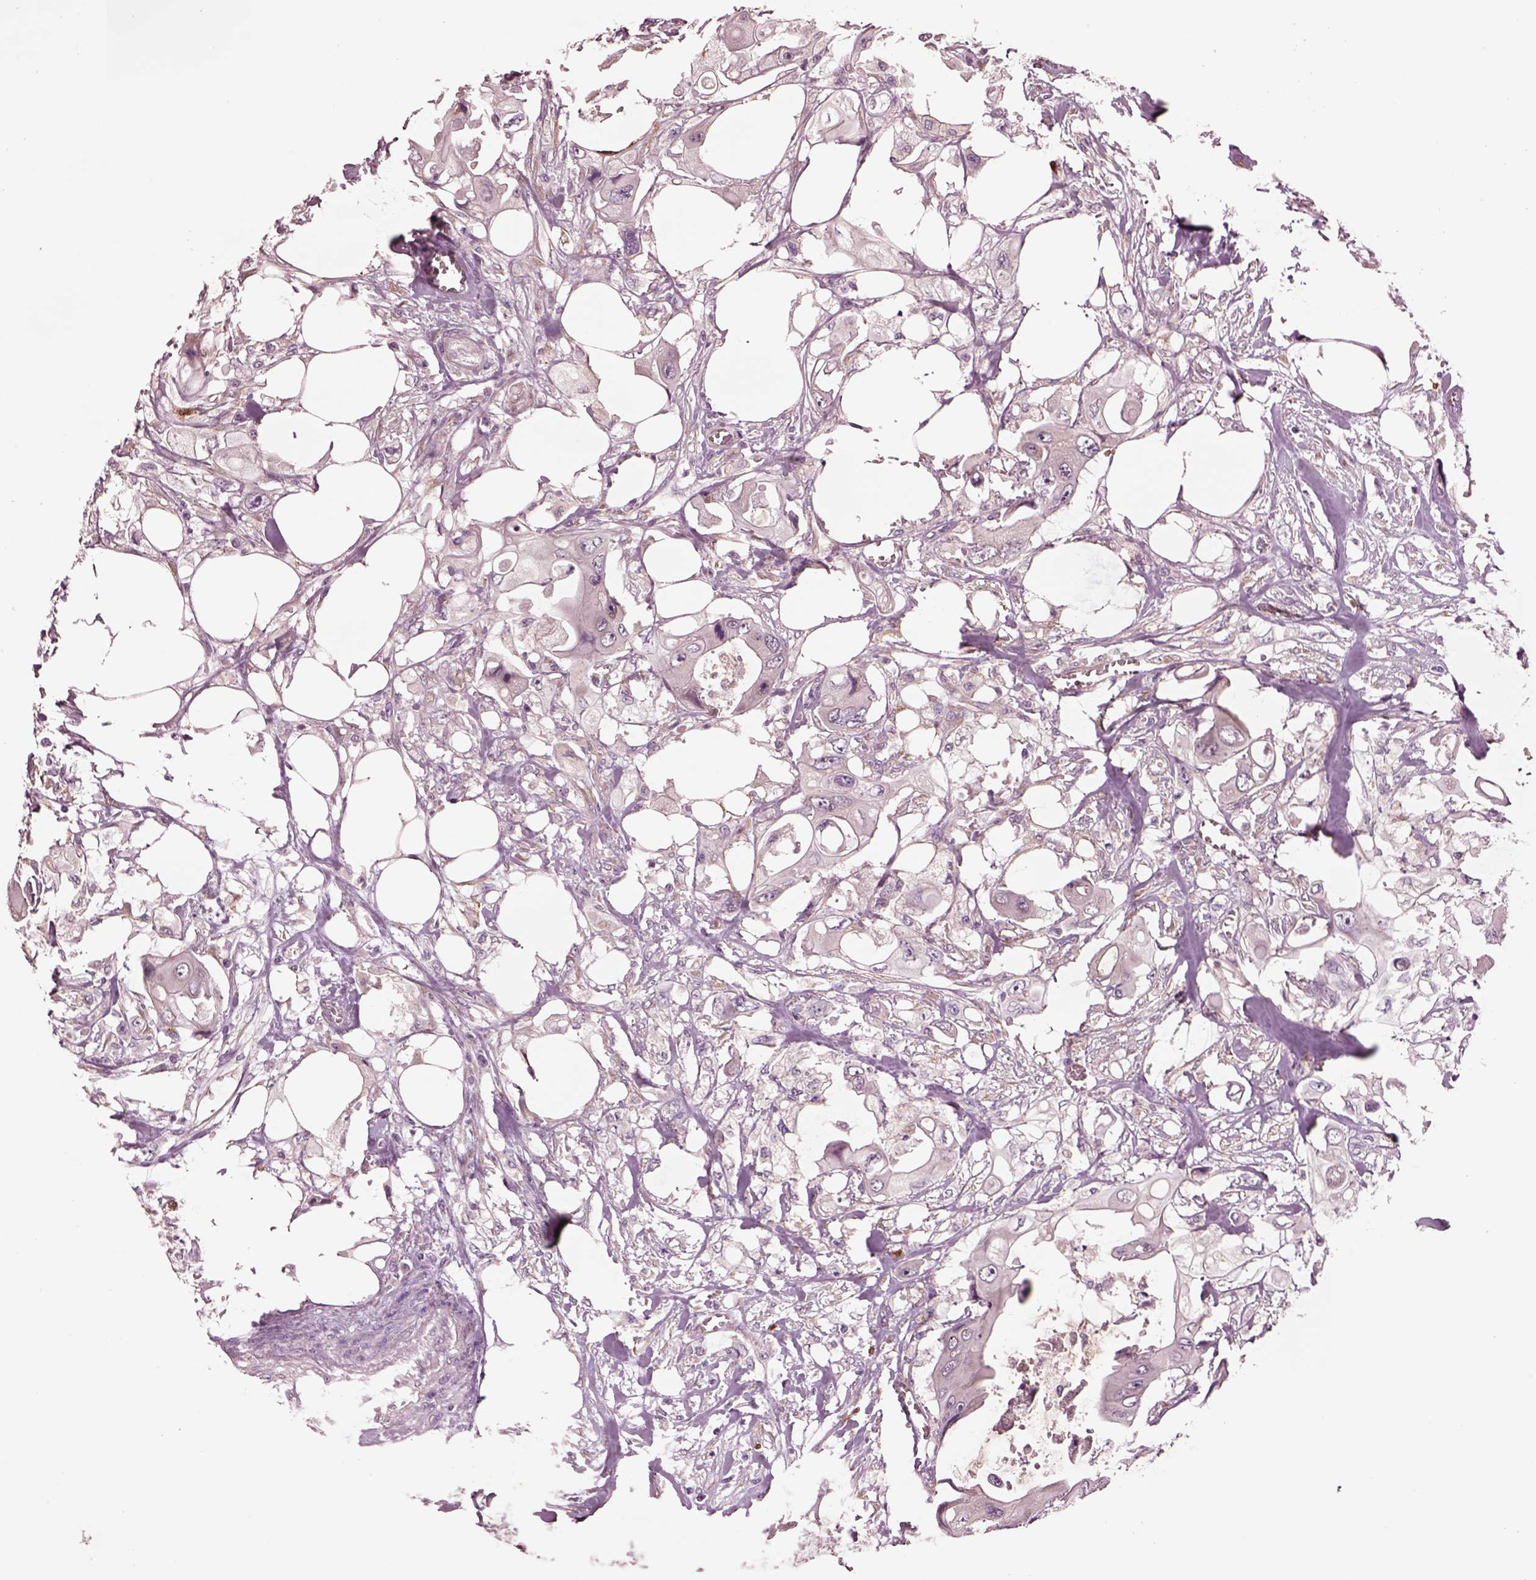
{"staining": {"intensity": "negative", "quantity": "none", "location": "none"}, "tissue": "colorectal cancer", "cell_type": "Tumor cells", "image_type": "cancer", "snomed": [{"axis": "morphology", "description": "Adenocarcinoma, NOS"}, {"axis": "topography", "description": "Rectum"}], "caption": "There is no significant positivity in tumor cells of colorectal cancer (adenocarcinoma).", "gene": "HTR1B", "patient": {"sex": "male", "age": 63}}